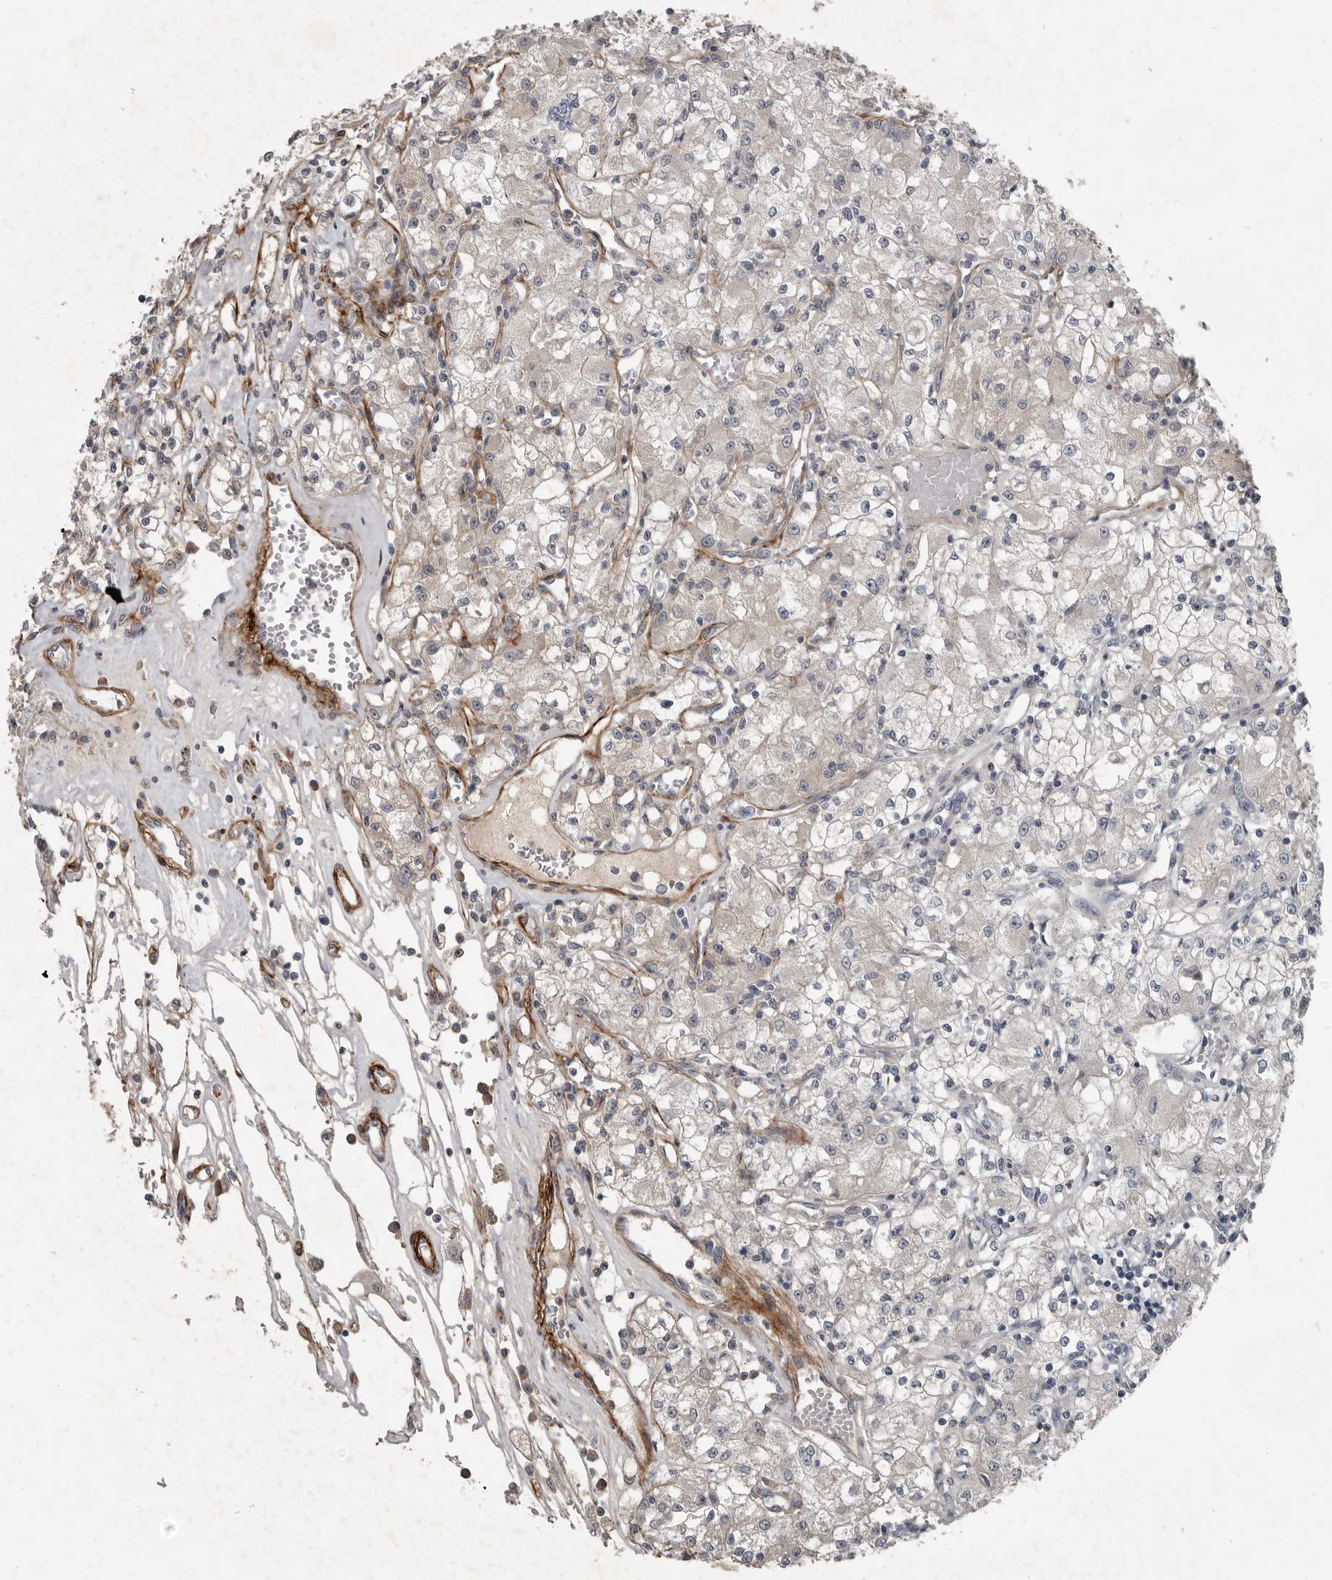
{"staining": {"intensity": "negative", "quantity": "none", "location": "none"}, "tissue": "renal cancer", "cell_type": "Tumor cells", "image_type": "cancer", "snomed": [{"axis": "morphology", "description": "Adenocarcinoma, NOS"}, {"axis": "topography", "description": "Kidney"}], "caption": "Renal cancer (adenocarcinoma) stained for a protein using immunohistochemistry (IHC) exhibits no expression tumor cells.", "gene": "C1orf216", "patient": {"sex": "female", "age": 59}}